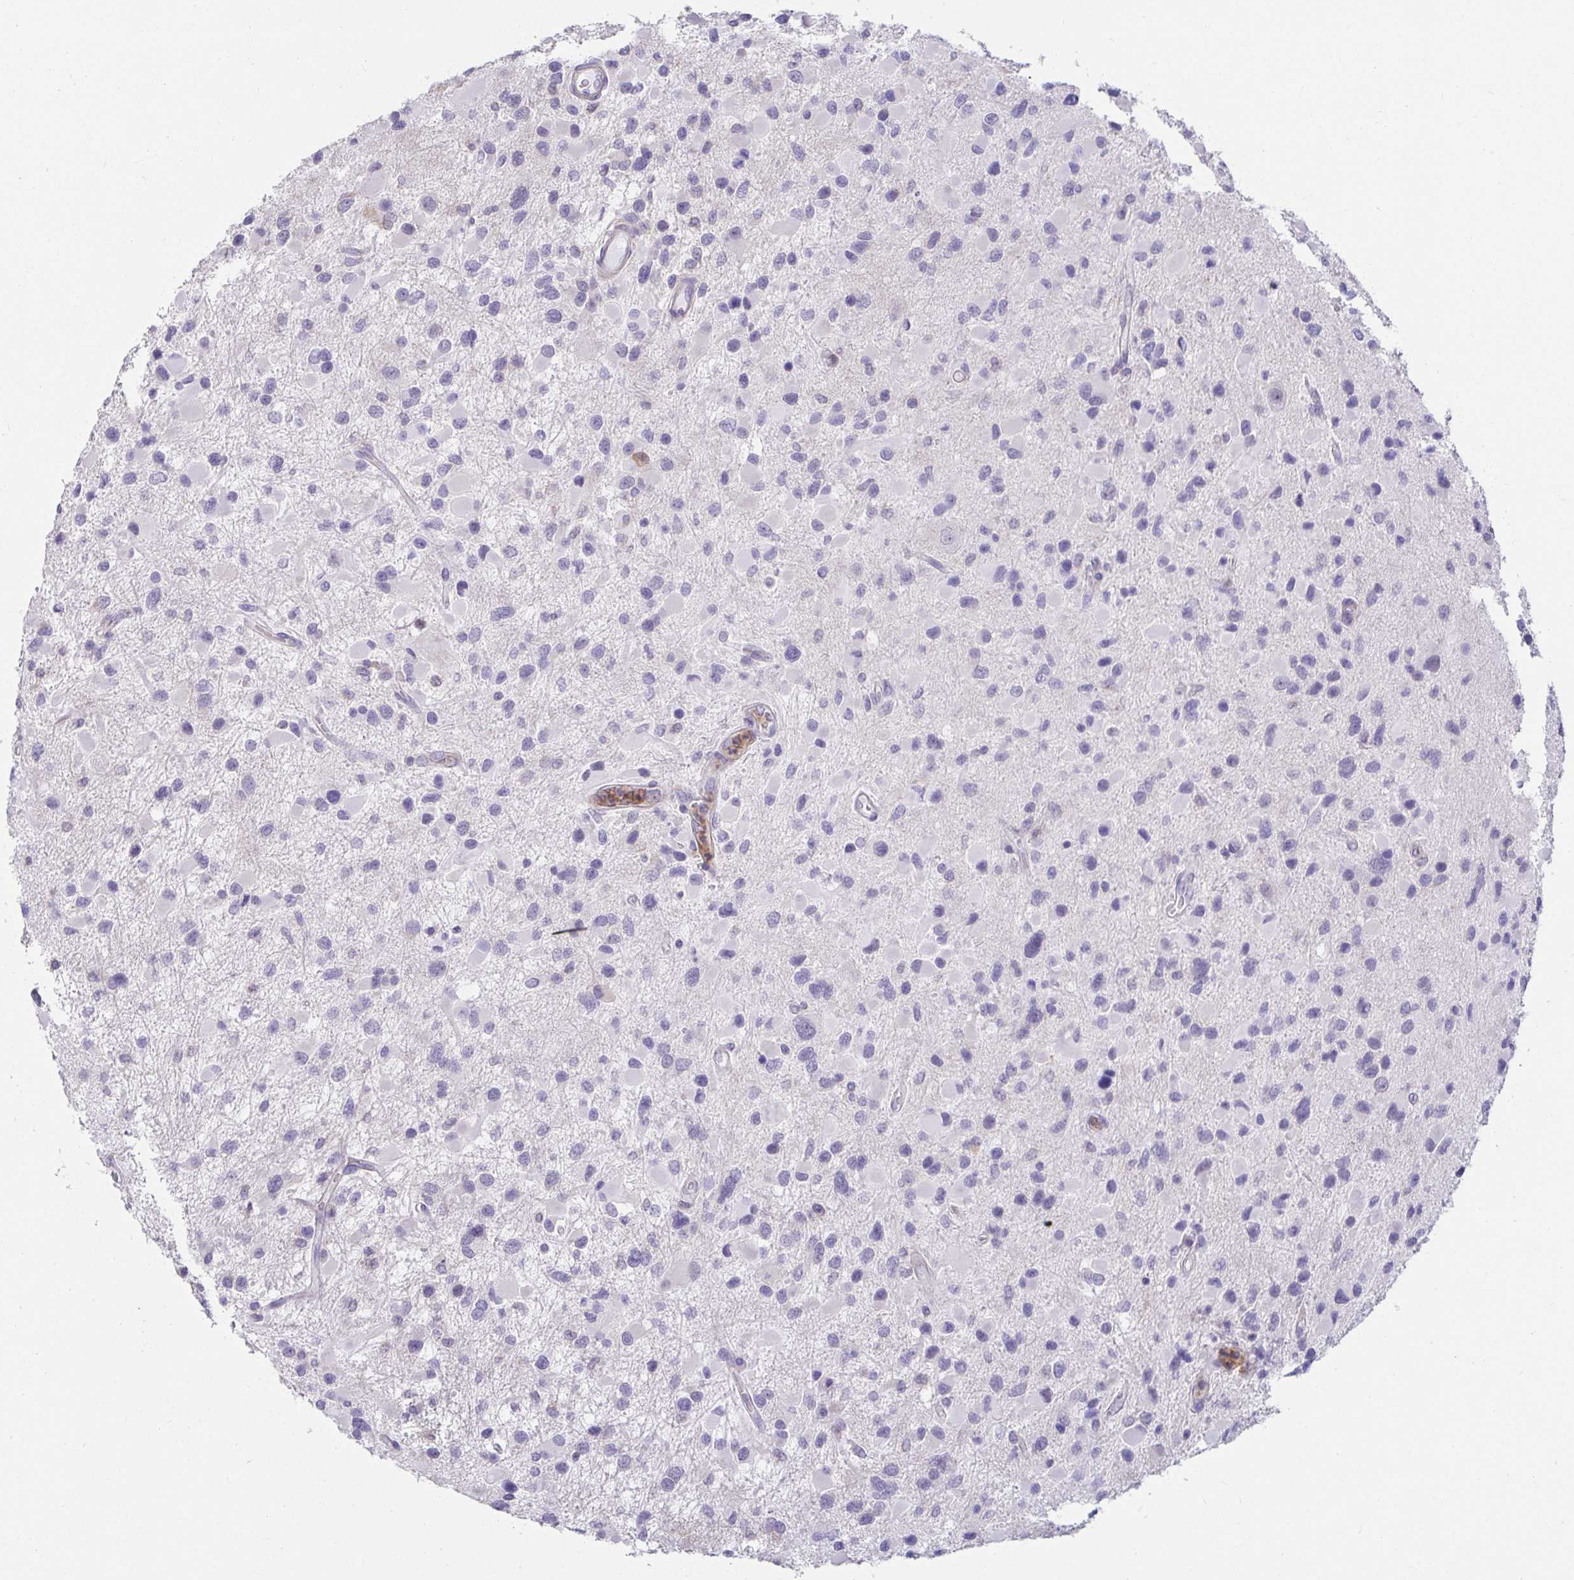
{"staining": {"intensity": "negative", "quantity": "none", "location": "none"}, "tissue": "glioma", "cell_type": "Tumor cells", "image_type": "cancer", "snomed": [{"axis": "morphology", "description": "Glioma, malignant, Low grade"}, {"axis": "topography", "description": "Brain"}], "caption": "An image of glioma stained for a protein displays no brown staining in tumor cells. (Immunohistochemistry, brightfield microscopy, high magnification).", "gene": "CXCR1", "patient": {"sex": "female", "age": 32}}